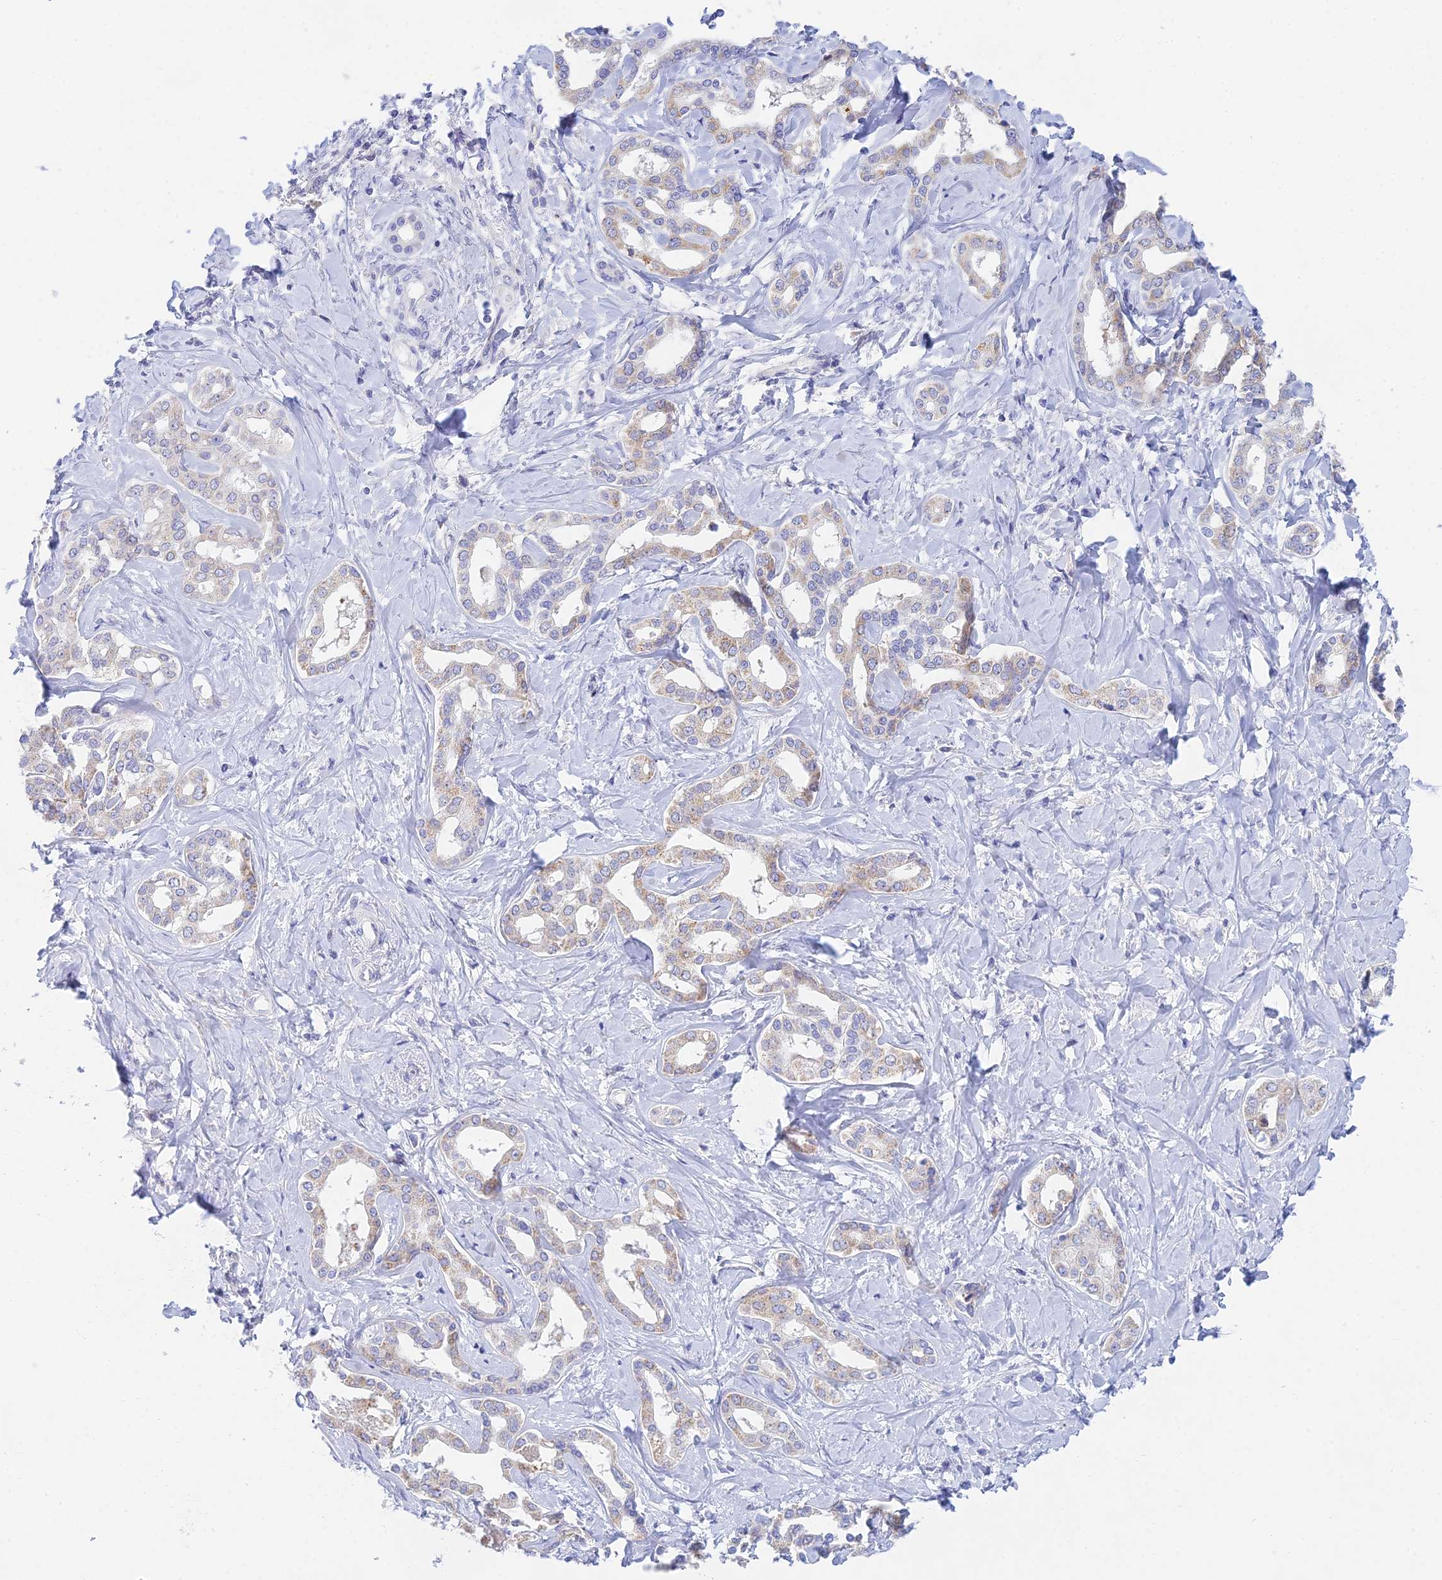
{"staining": {"intensity": "weak", "quantity": "25%-75%", "location": "cytoplasmic/membranous"}, "tissue": "liver cancer", "cell_type": "Tumor cells", "image_type": "cancer", "snomed": [{"axis": "morphology", "description": "Cholangiocarcinoma"}, {"axis": "topography", "description": "Liver"}], "caption": "Immunohistochemistry staining of liver cancer (cholangiocarcinoma), which exhibits low levels of weak cytoplasmic/membranous expression in approximately 25%-75% of tumor cells indicating weak cytoplasmic/membranous protein staining. The staining was performed using DAB (3,3'-diaminobenzidine) (brown) for protein detection and nuclei were counterstained in hematoxylin (blue).", "gene": "PRR13", "patient": {"sex": "female", "age": 77}}